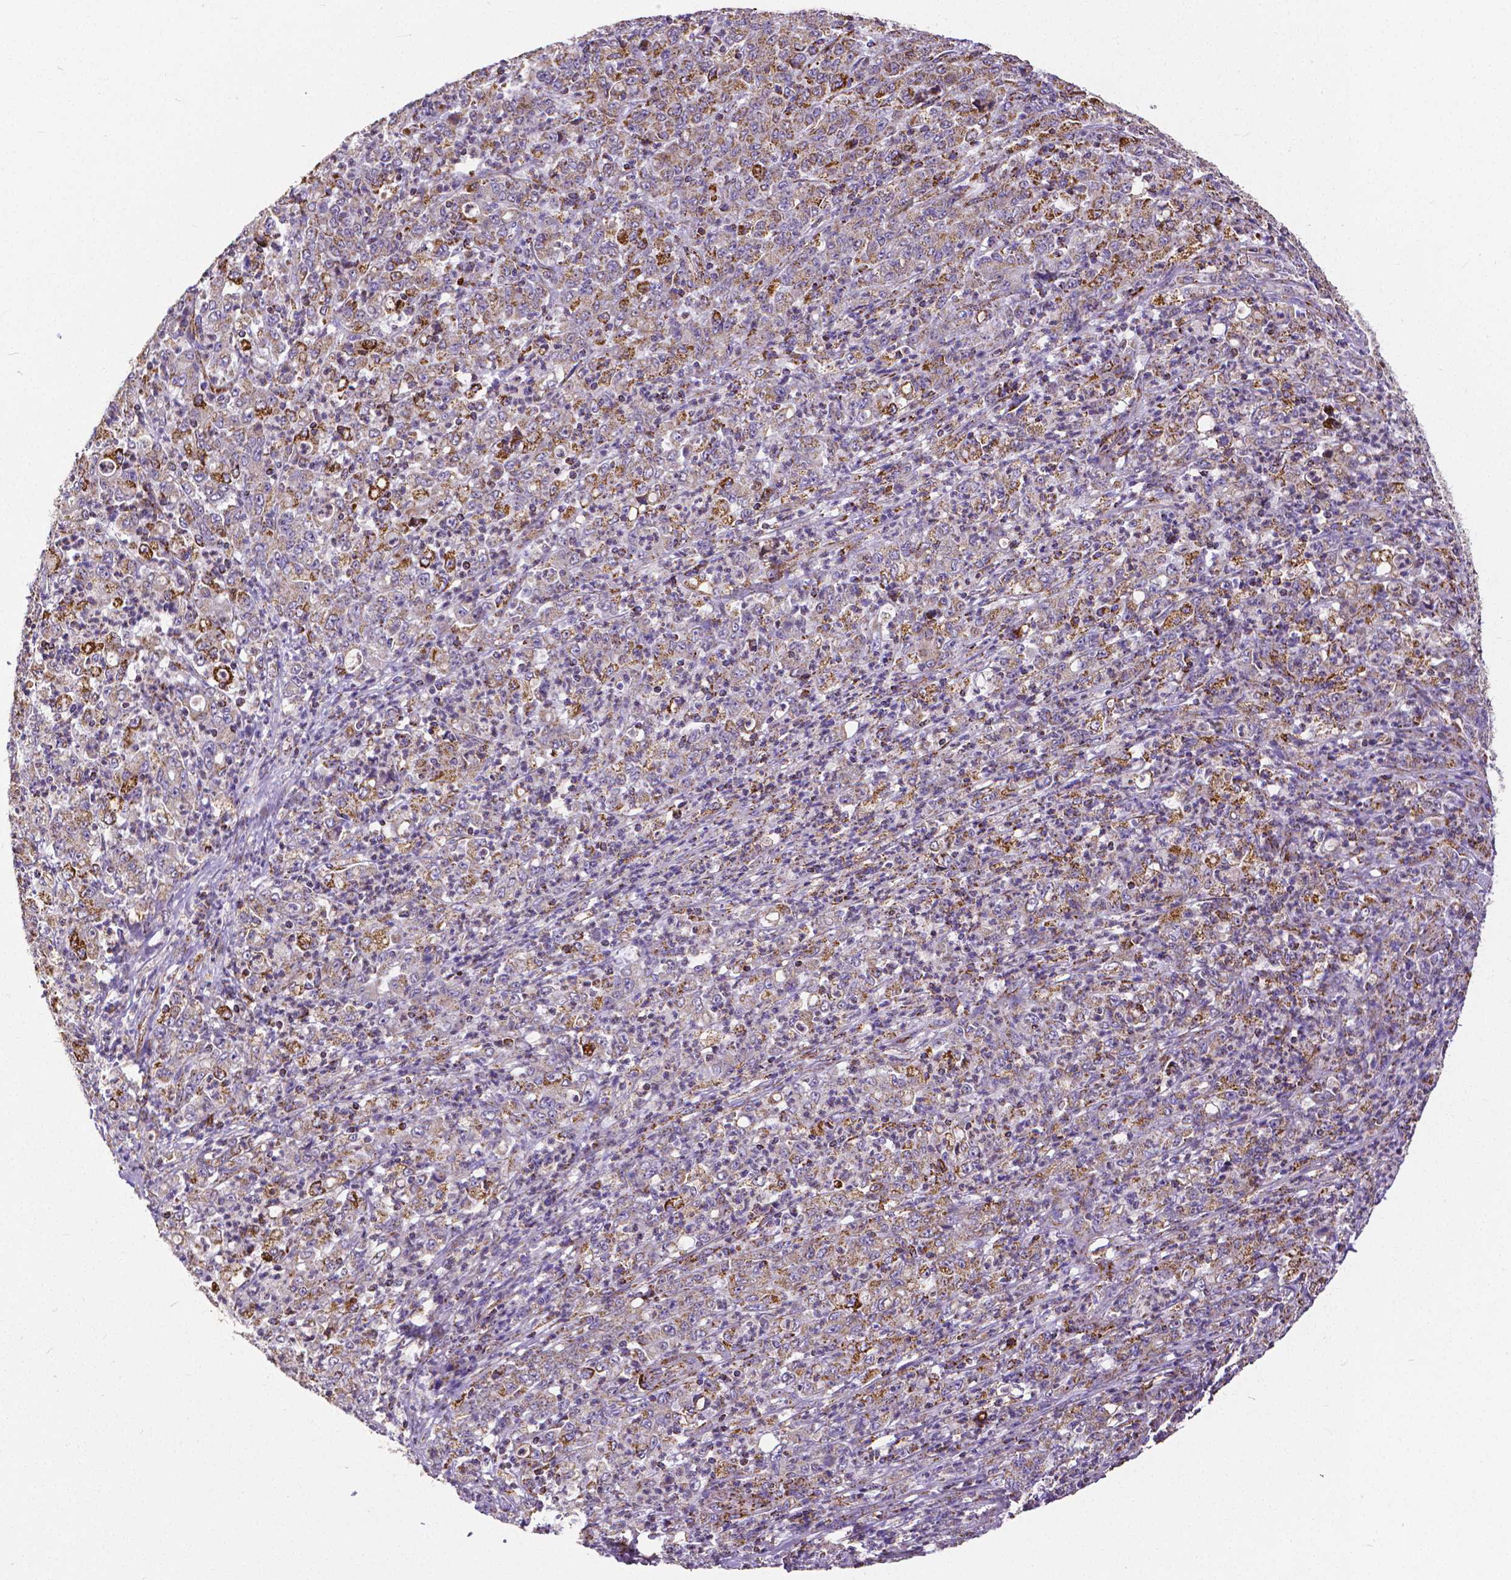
{"staining": {"intensity": "strong", "quantity": "<25%", "location": "cytoplasmic/membranous"}, "tissue": "stomach cancer", "cell_type": "Tumor cells", "image_type": "cancer", "snomed": [{"axis": "morphology", "description": "Adenocarcinoma, NOS"}, {"axis": "topography", "description": "Stomach, lower"}], "caption": "Strong cytoplasmic/membranous staining is seen in about <25% of tumor cells in adenocarcinoma (stomach).", "gene": "MACC1", "patient": {"sex": "female", "age": 71}}